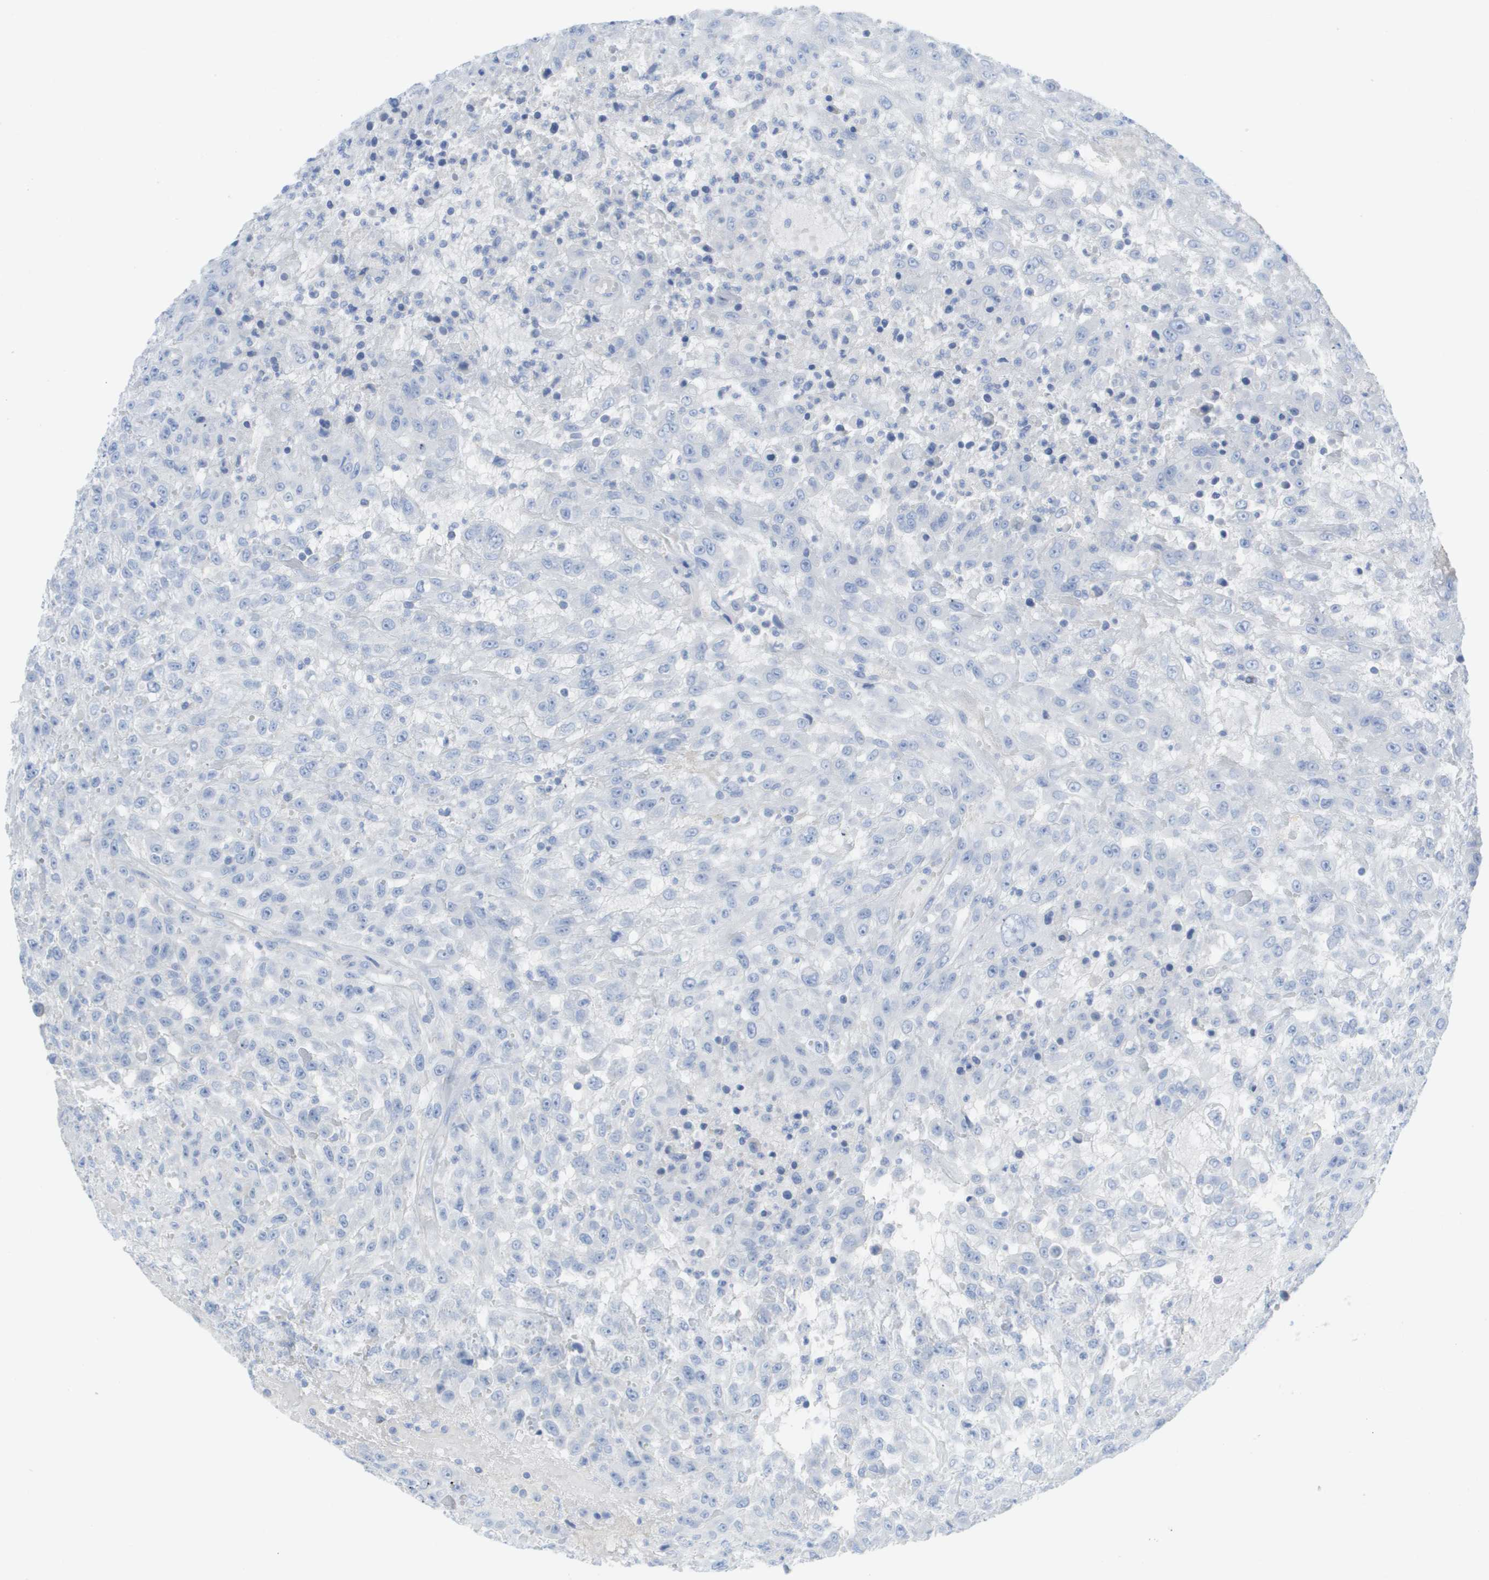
{"staining": {"intensity": "negative", "quantity": "none", "location": "none"}, "tissue": "urothelial cancer", "cell_type": "Tumor cells", "image_type": "cancer", "snomed": [{"axis": "morphology", "description": "Urothelial carcinoma, High grade"}, {"axis": "topography", "description": "Urinary bladder"}], "caption": "Immunohistochemistry (IHC) of urothelial cancer demonstrates no positivity in tumor cells.", "gene": "MYL3", "patient": {"sex": "male", "age": 46}}